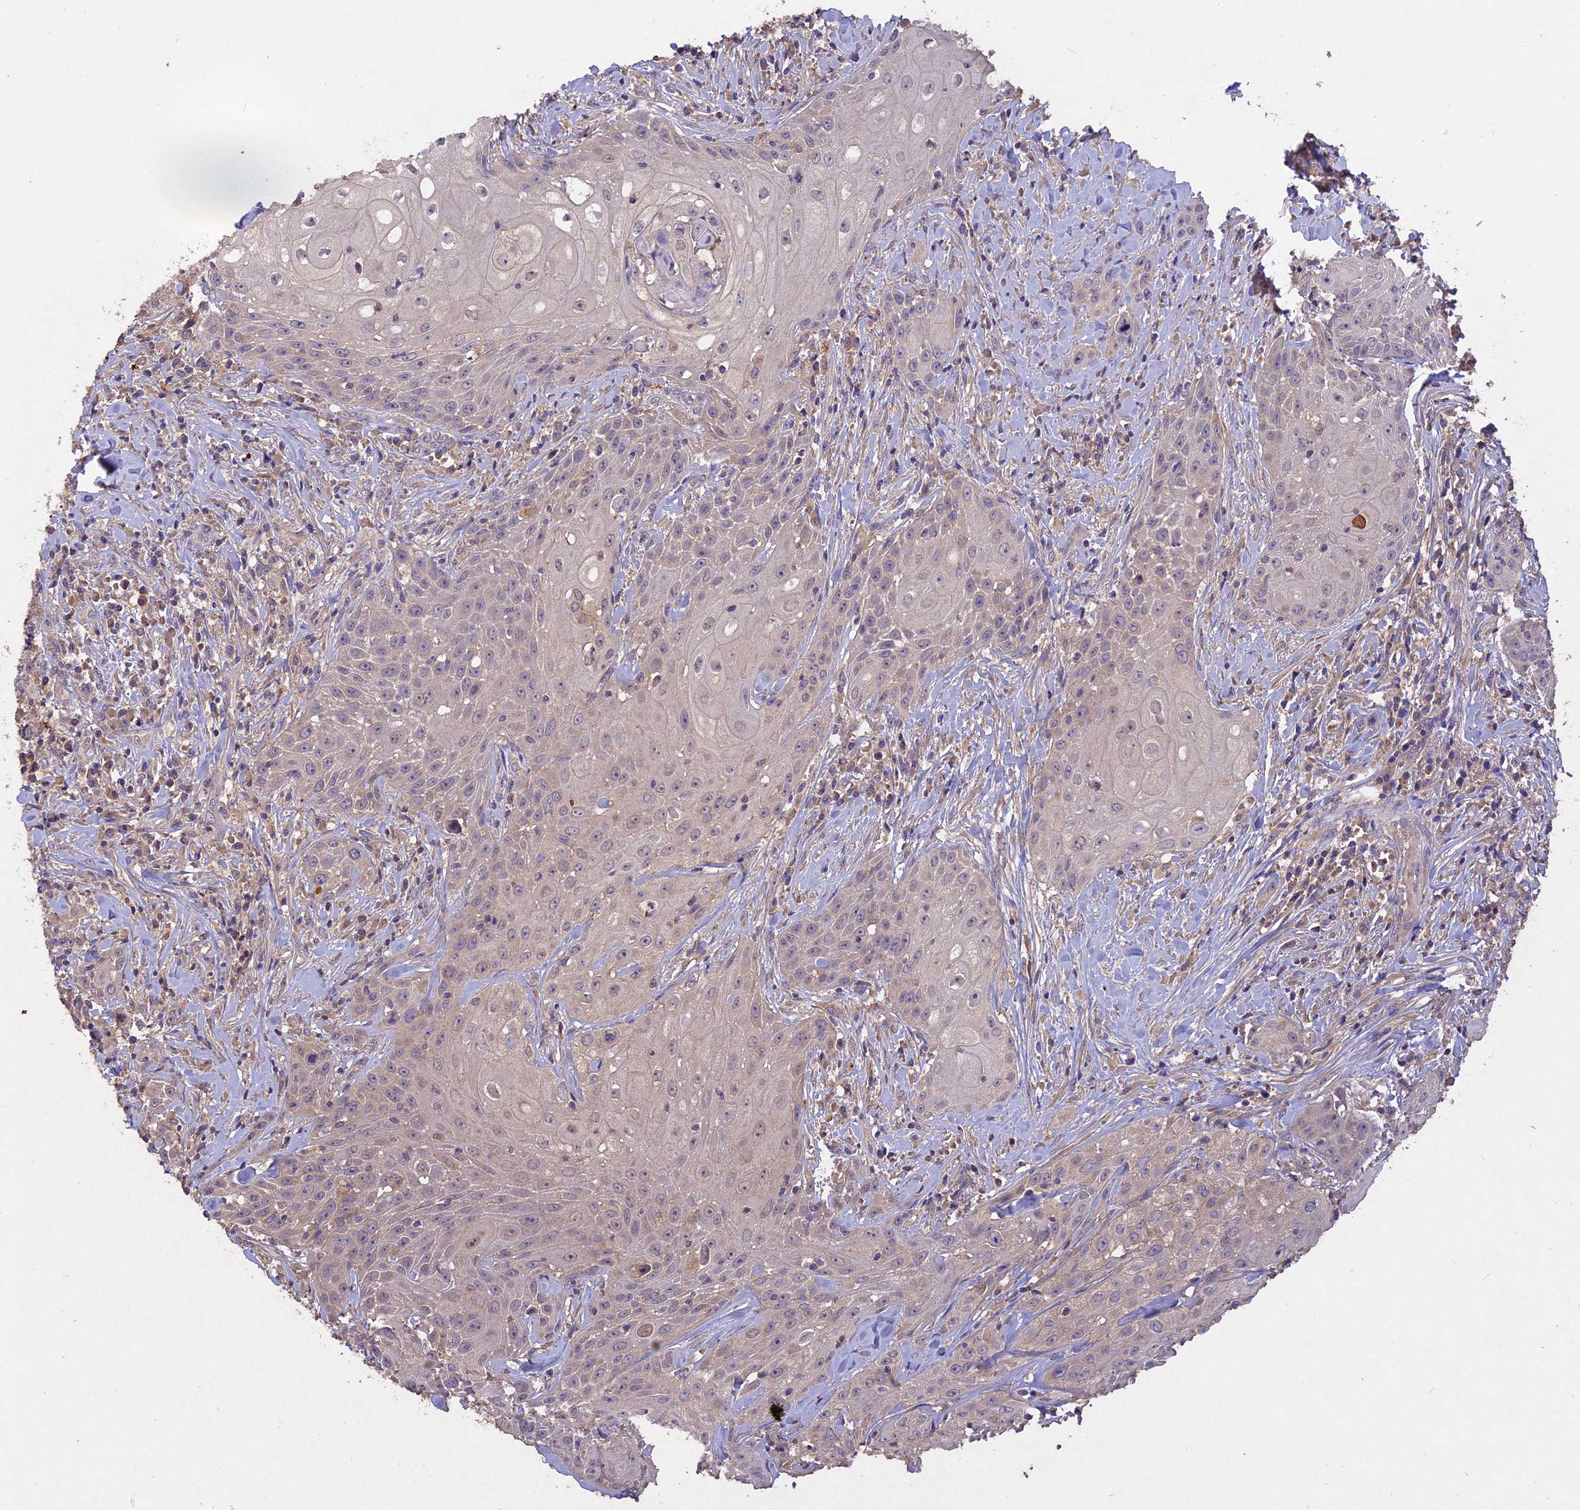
{"staining": {"intensity": "negative", "quantity": "none", "location": "none"}, "tissue": "head and neck cancer", "cell_type": "Tumor cells", "image_type": "cancer", "snomed": [{"axis": "morphology", "description": "Squamous cell carcinoma, NOS"}, {"axis": "topography", "description": "Oral tissue"}, {"axis": "topography", "description": "Head-Neck"}], "caption": "Immunohistochemical staining of human head and neck squamous cell carcinoma displays no significant staining in tumor cells. Nuclei are stained in blue.", "gene": "SLC26A4", "patient": {"sex": "female", "age": 82}}